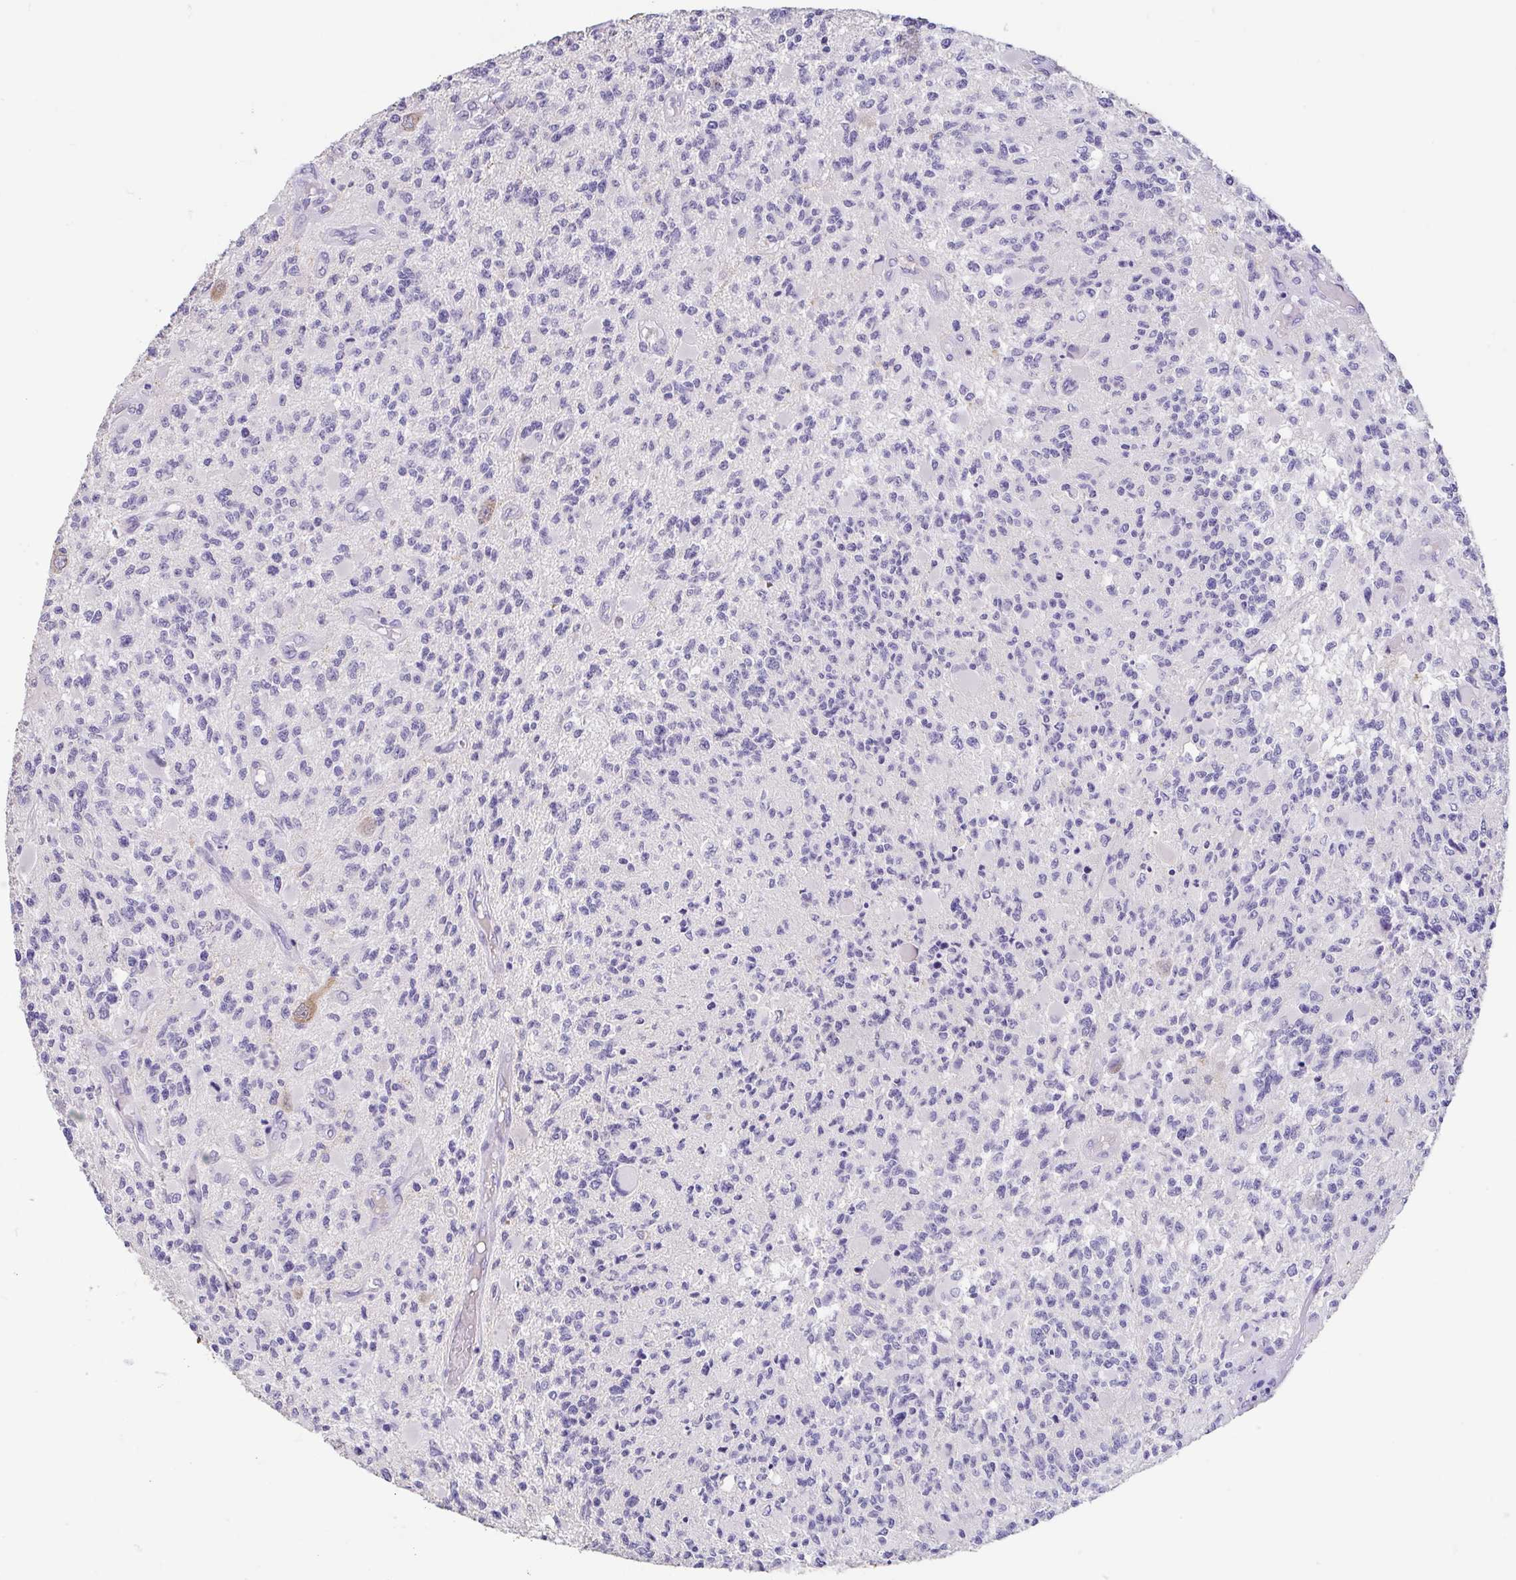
{"staining": {"intensity": "negative", "quantity": "none", "location": "none"}, "tissue": "glioma", "cell_type": "Tumor cells", "image_type": "cancer", "snomed": [{"axis": "morphology", "description": "Glioma, malignant, High grade"}, {"axis": "topography", "description": "Brain"}], "caption": "Glioma was stained to show a protein in brown. There is no significant positivity in tumor cells.", "gene": "FABP3", "patient": {"sex": "female", "age": 63}}